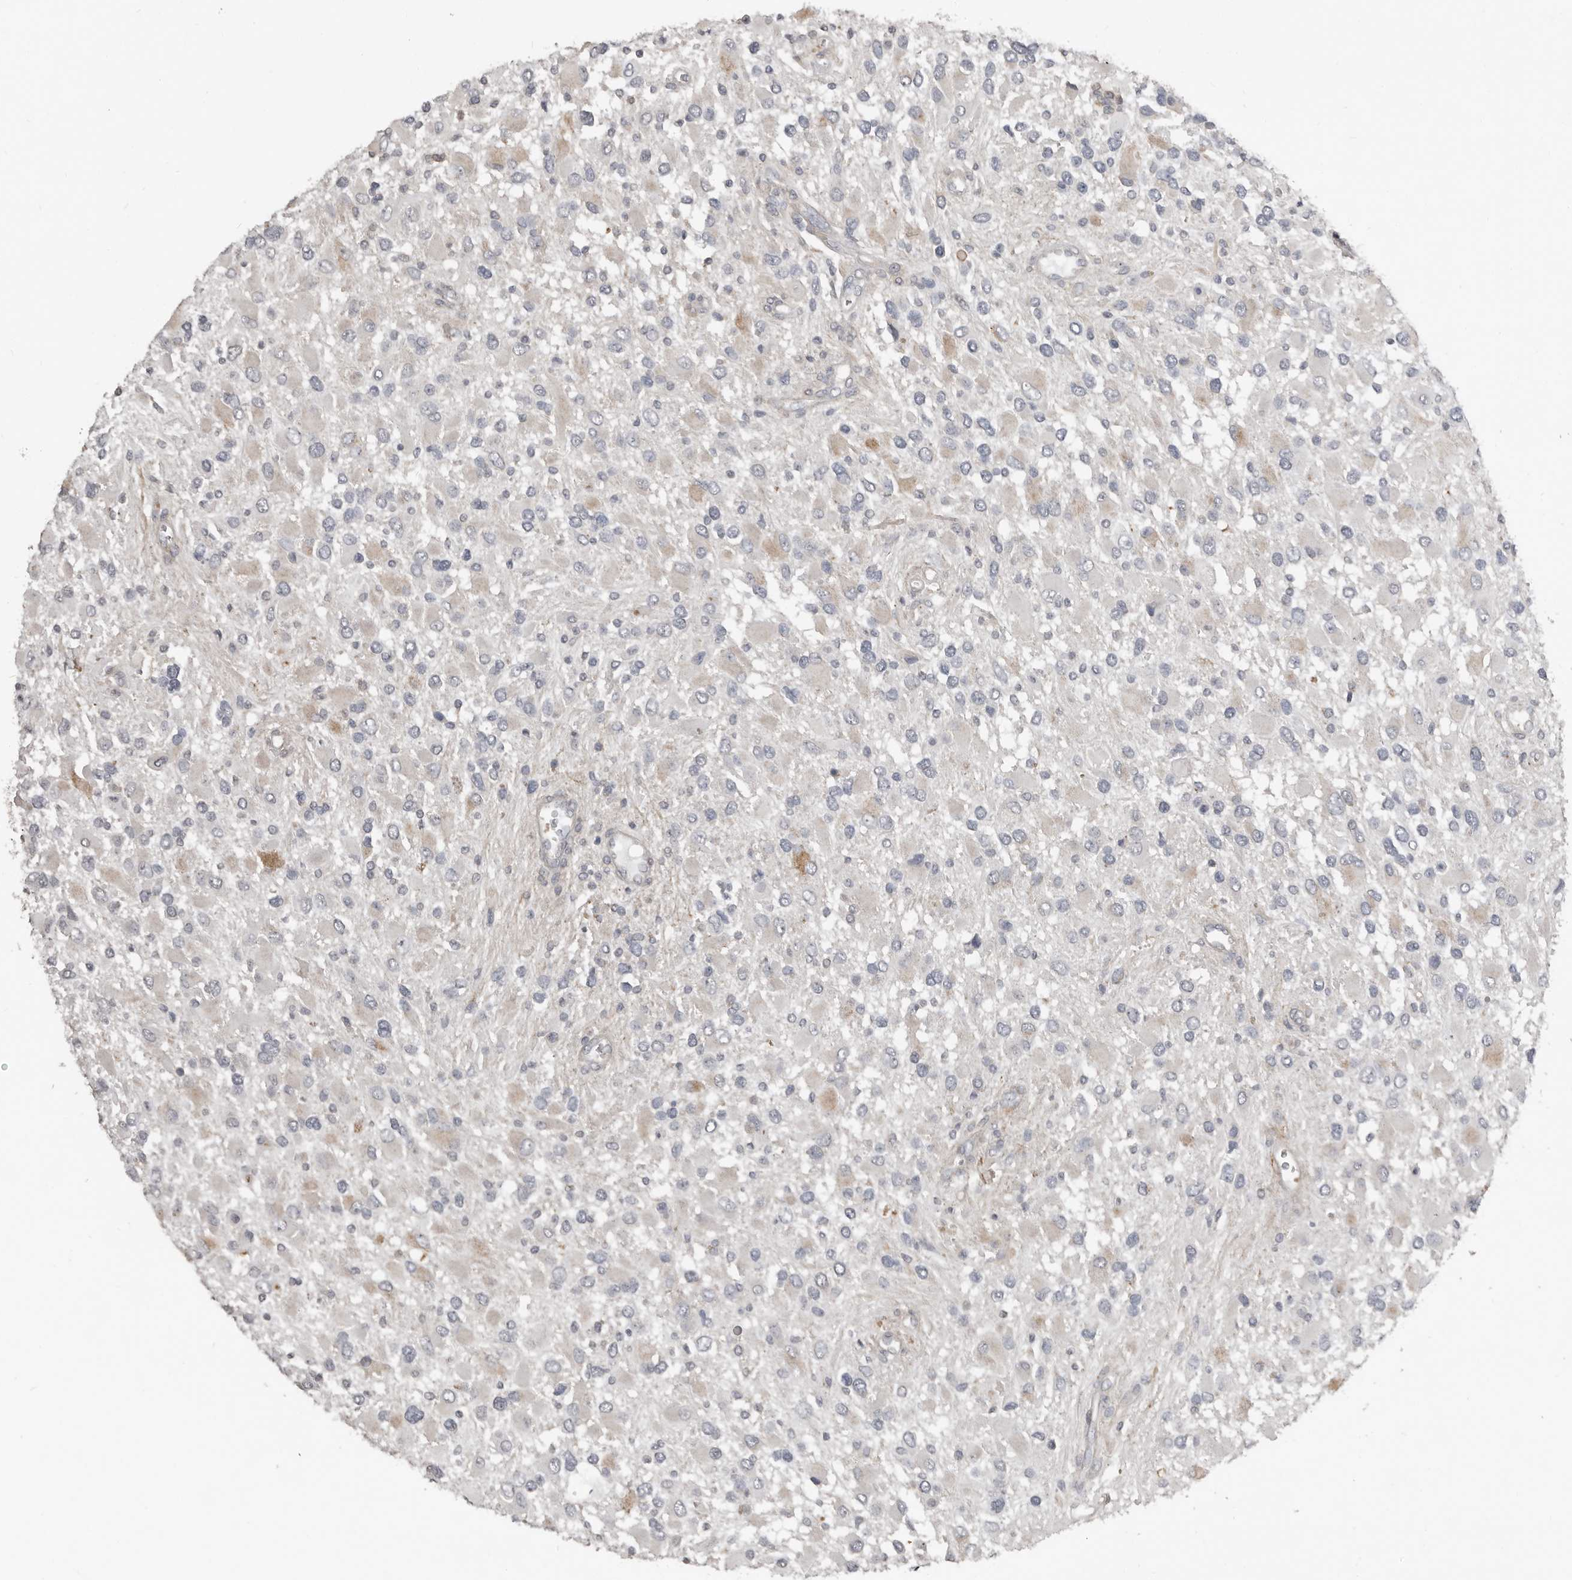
{"staining": {"intensity": "negative", "quantity": "none", "location": "none"}, "tissue": "glioma", "cell_type": "Tumor cells", "image_type": "cancer", "snomed": [{"axis": "morphology", "description": "Glioma, malignant, High grade"}, {"axis": "topography", "description": "Brain"}], "caption": "DAB (3,3'-diaminobenzidine) immunohistochemical staining of human malignant glioma (high-grade) demonstrates no significant staining in tumor cells.", "gene": "KCNJ8", "patient": {"sex": "male", "age": 53}}